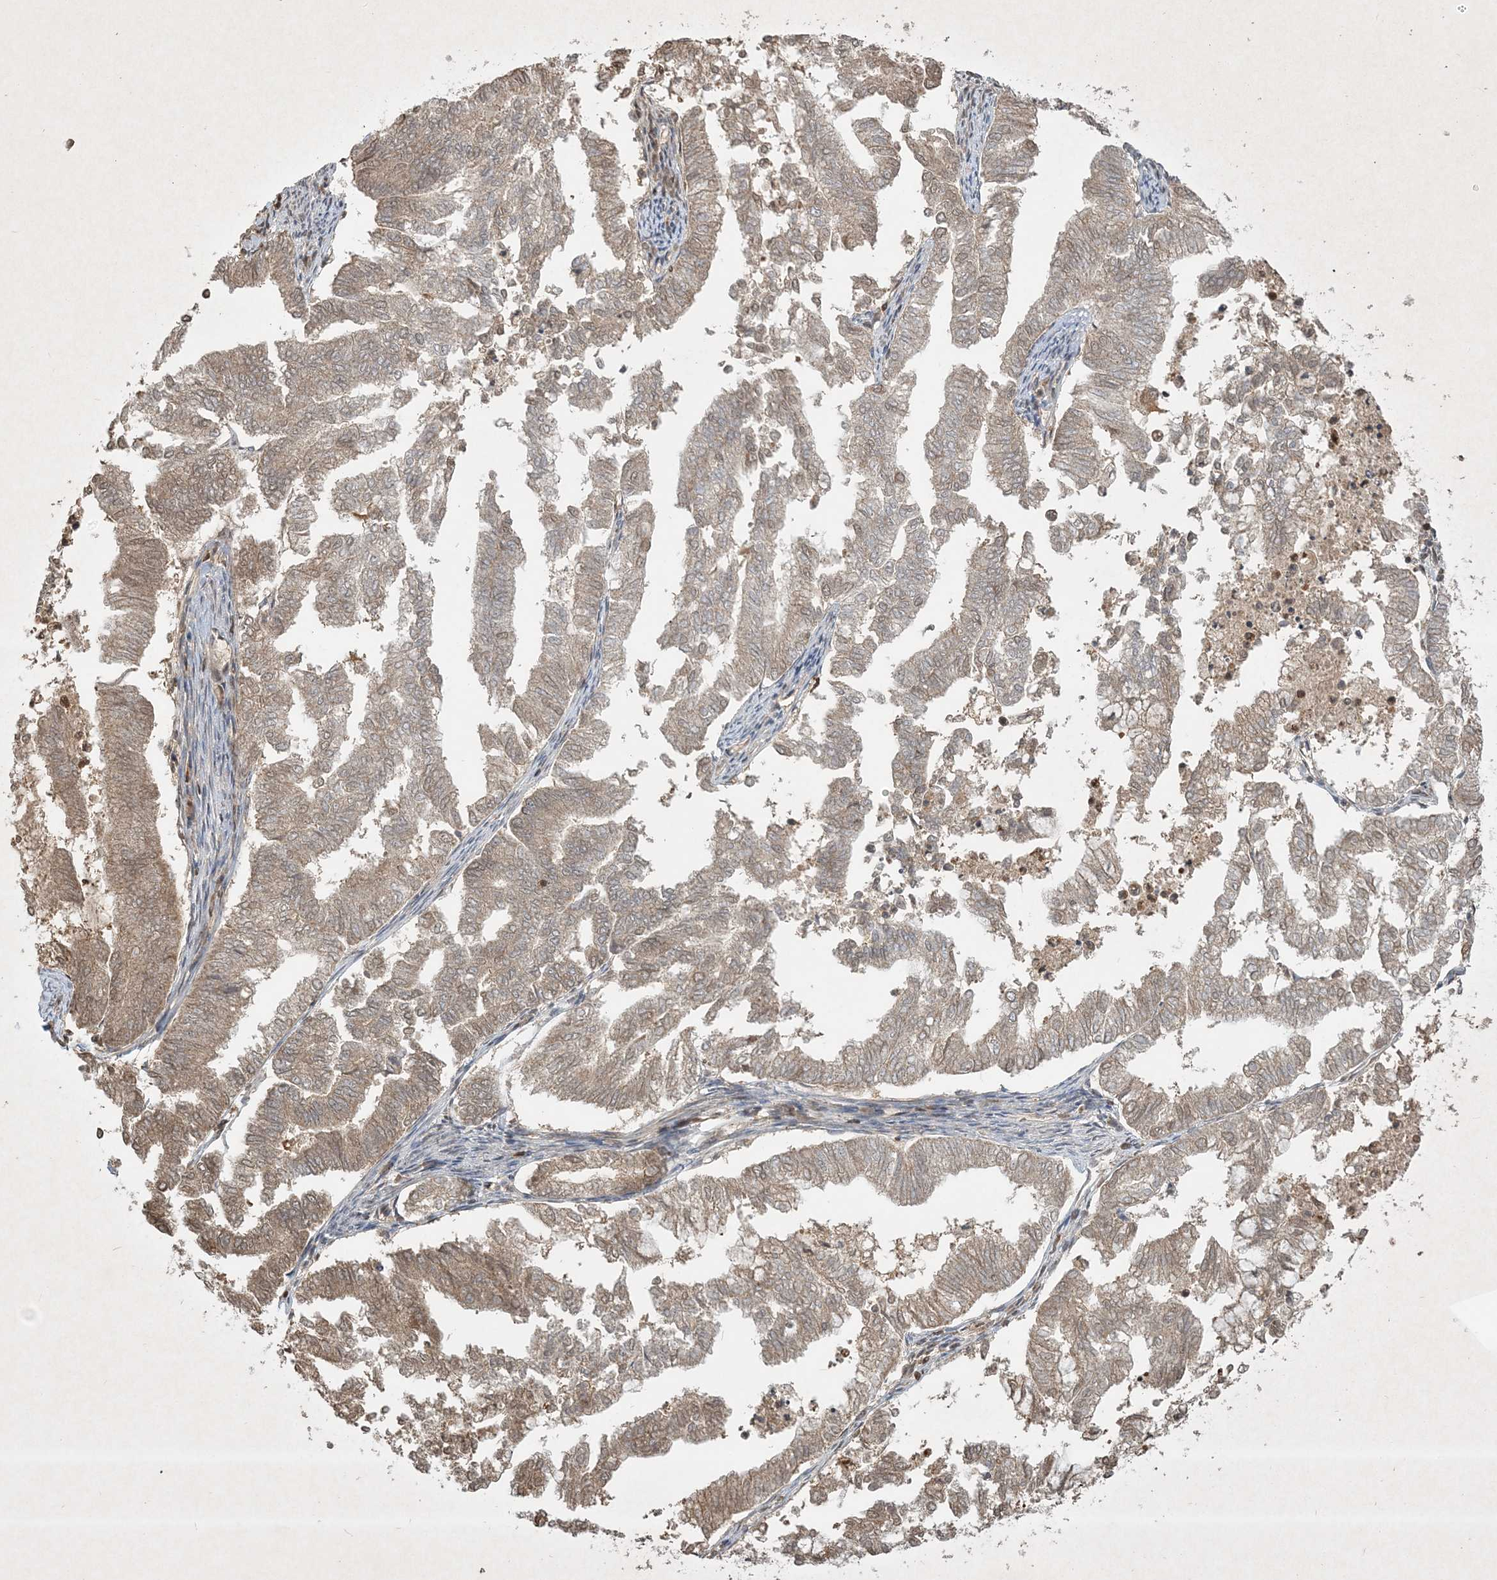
{"staining": {"intensity": "weak", "quantity": ">75%", "location": "cytoplasmic/membranous"}, "tissue": "endometrial cancer", "cell_type": "Tumor cells", "image_type": "cancer", "snomed": [{"axis": "morphology", "description": "Necrosis, NOS"}, {"axis": "morphology", "description": "Adenocarcinoma, NOS"}, {"axis": "topography", "description": "Endometrium"}], "caption": "Protein expression by IHC shows weak cytoplasmic/membranous positivity in approximately >75% of tumor cells in adenocarcinoma (endometrial). (DAB IHC, brown staining for protein, blue staining for nuclei).", "gene": "PLTP", "patient": {"sex": "female", "age": 79}}